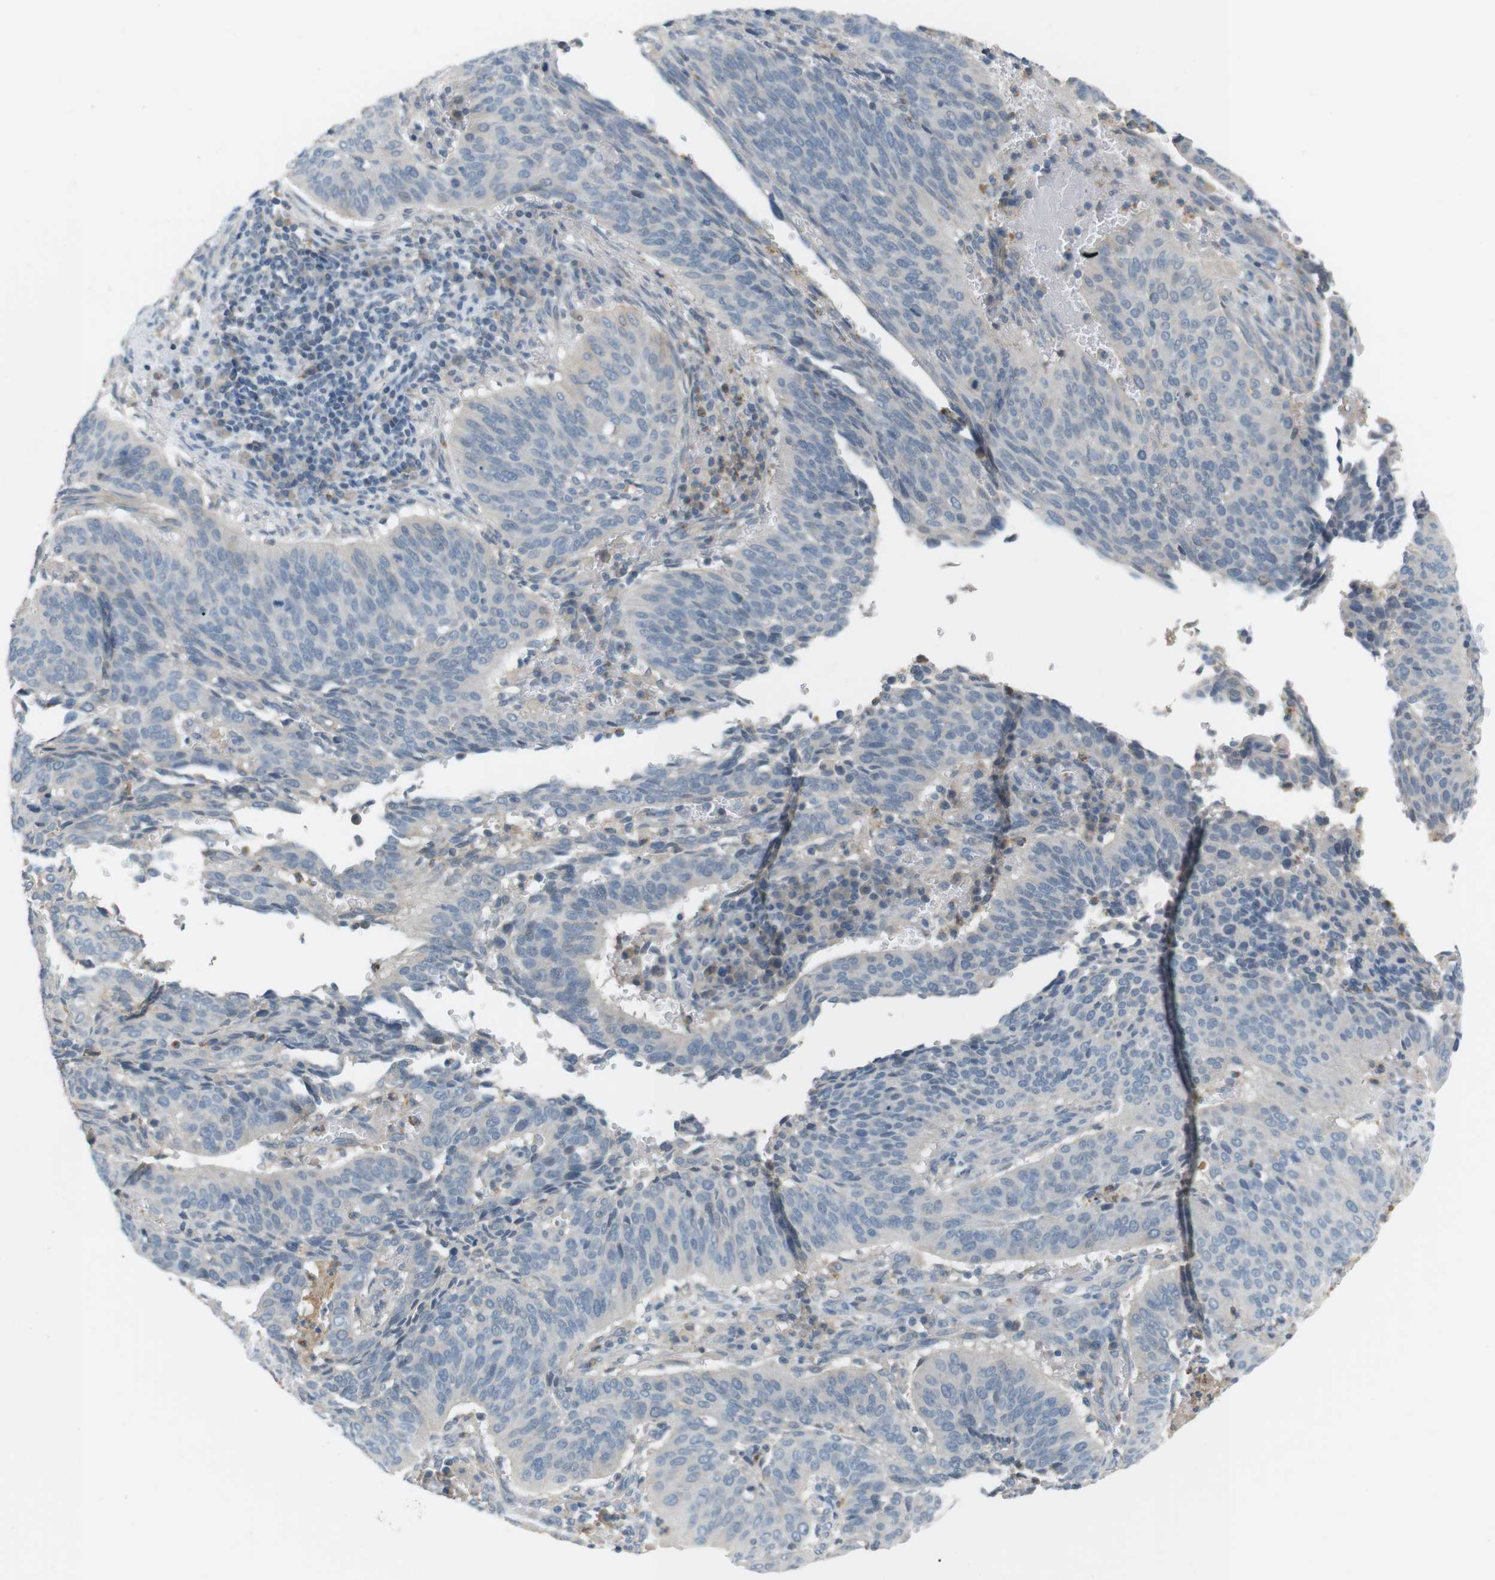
{"staining": {"intensity": "negative", "quantity": "none", "location": "none"}, "tissue": "cervical cancer", "cell_type": "Tumor cells", "image_type": "cancer", "snomed": [{"axis": "morphology", "description": "Normal tissue, NOS"}, {"axis": "morphology", "description": "Squamous cell carcinoma, NOS"}, {"axis": "topography", "description": "Cervix"}], "caption": "Immunohistochemical staining of cervical squamous cell carcinoma exhibits no significant positivity in tumor cells. Nuclei are stained in blue.", "gene": "RTN3", "patient": {"sex": "female", "age": 39}}